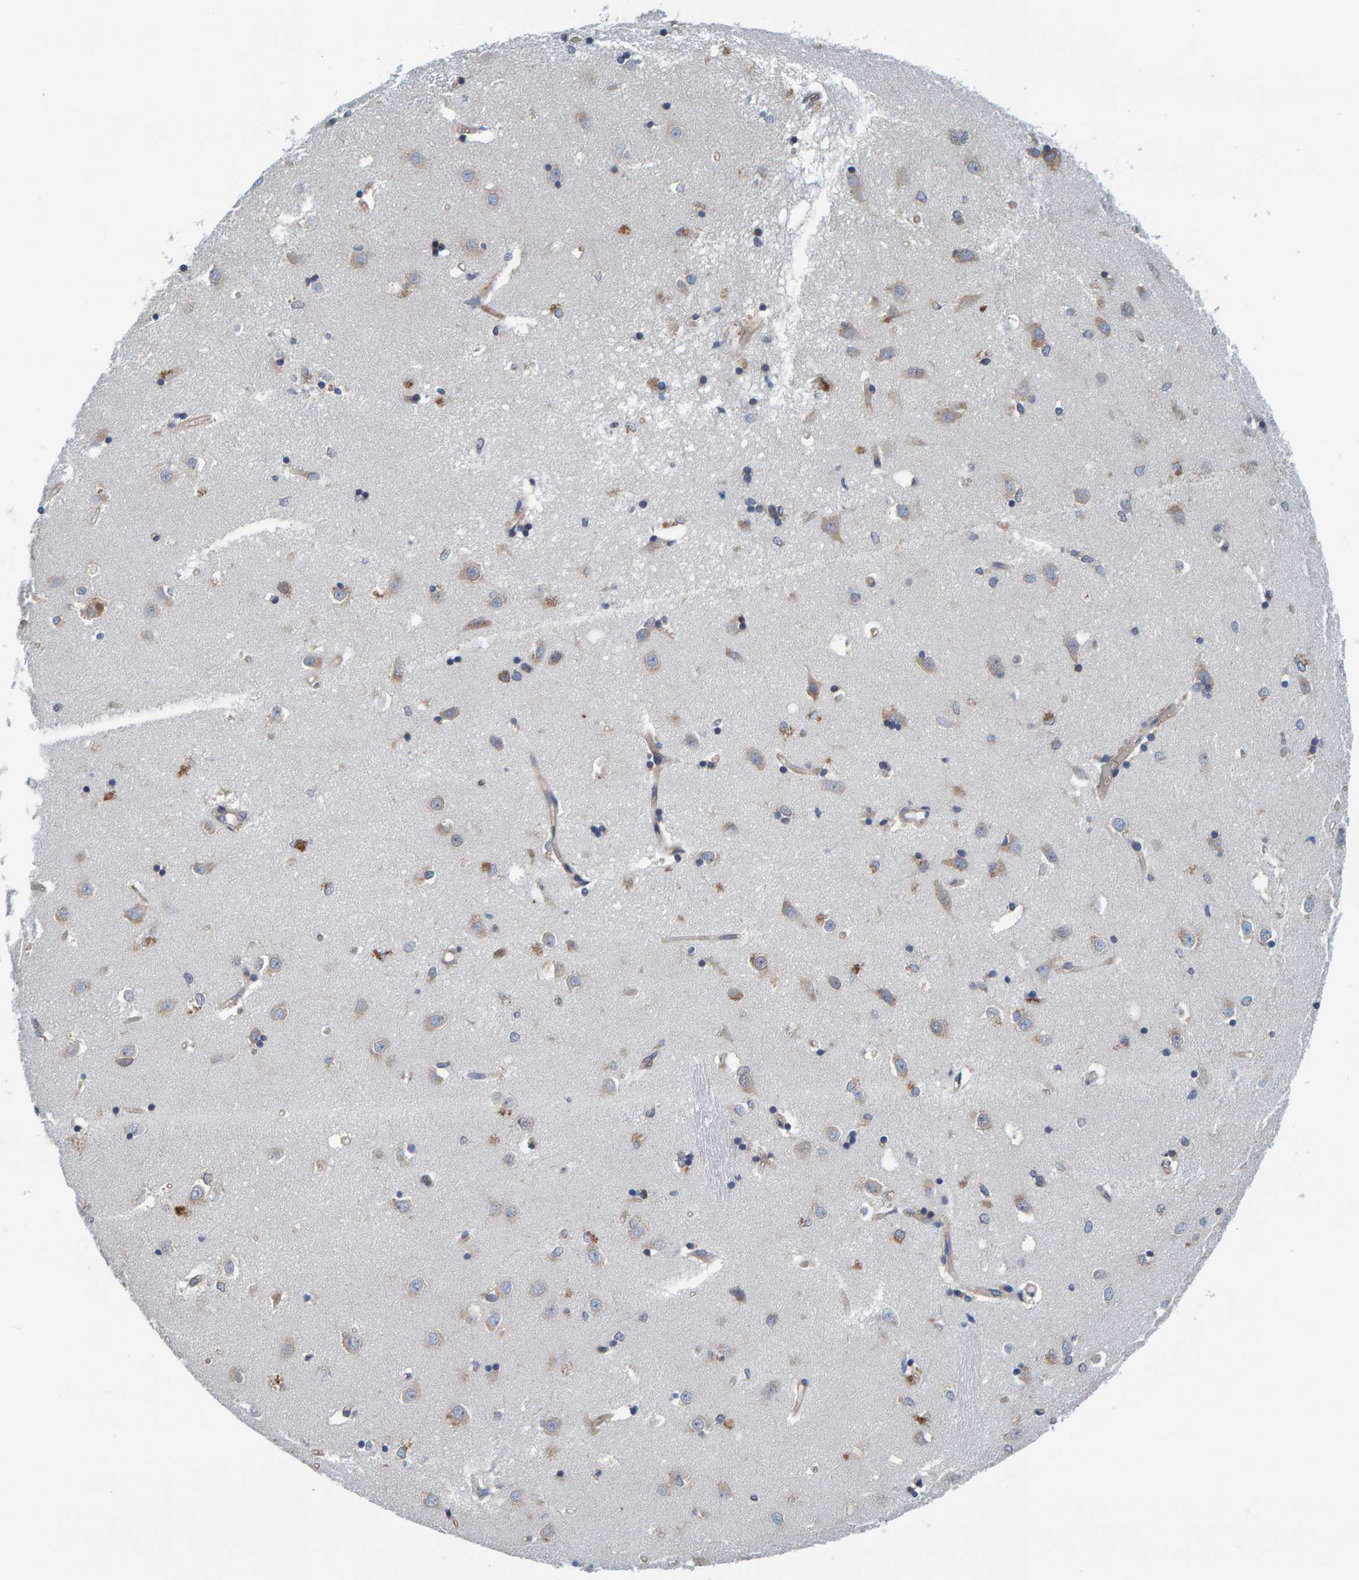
{"staining": {"intensity": "weak", "quantity": "<25%", "location": "cytoplasmic/membranous"}, "tissue": "caudate", "cell_type": "Glial cells", "image_type": "normal", "snomed": [{"axis": "morphology", "description": "Normal tissue, NOS"}, {"axis": "topography", "description": "Lateral ventricle wall"}], "caption": "Immunohistochemical staining of normal caudate displays no significant staining in glial cells.", "gene": "SCRN2", "patient": {"sex": "male", "age": 45}}